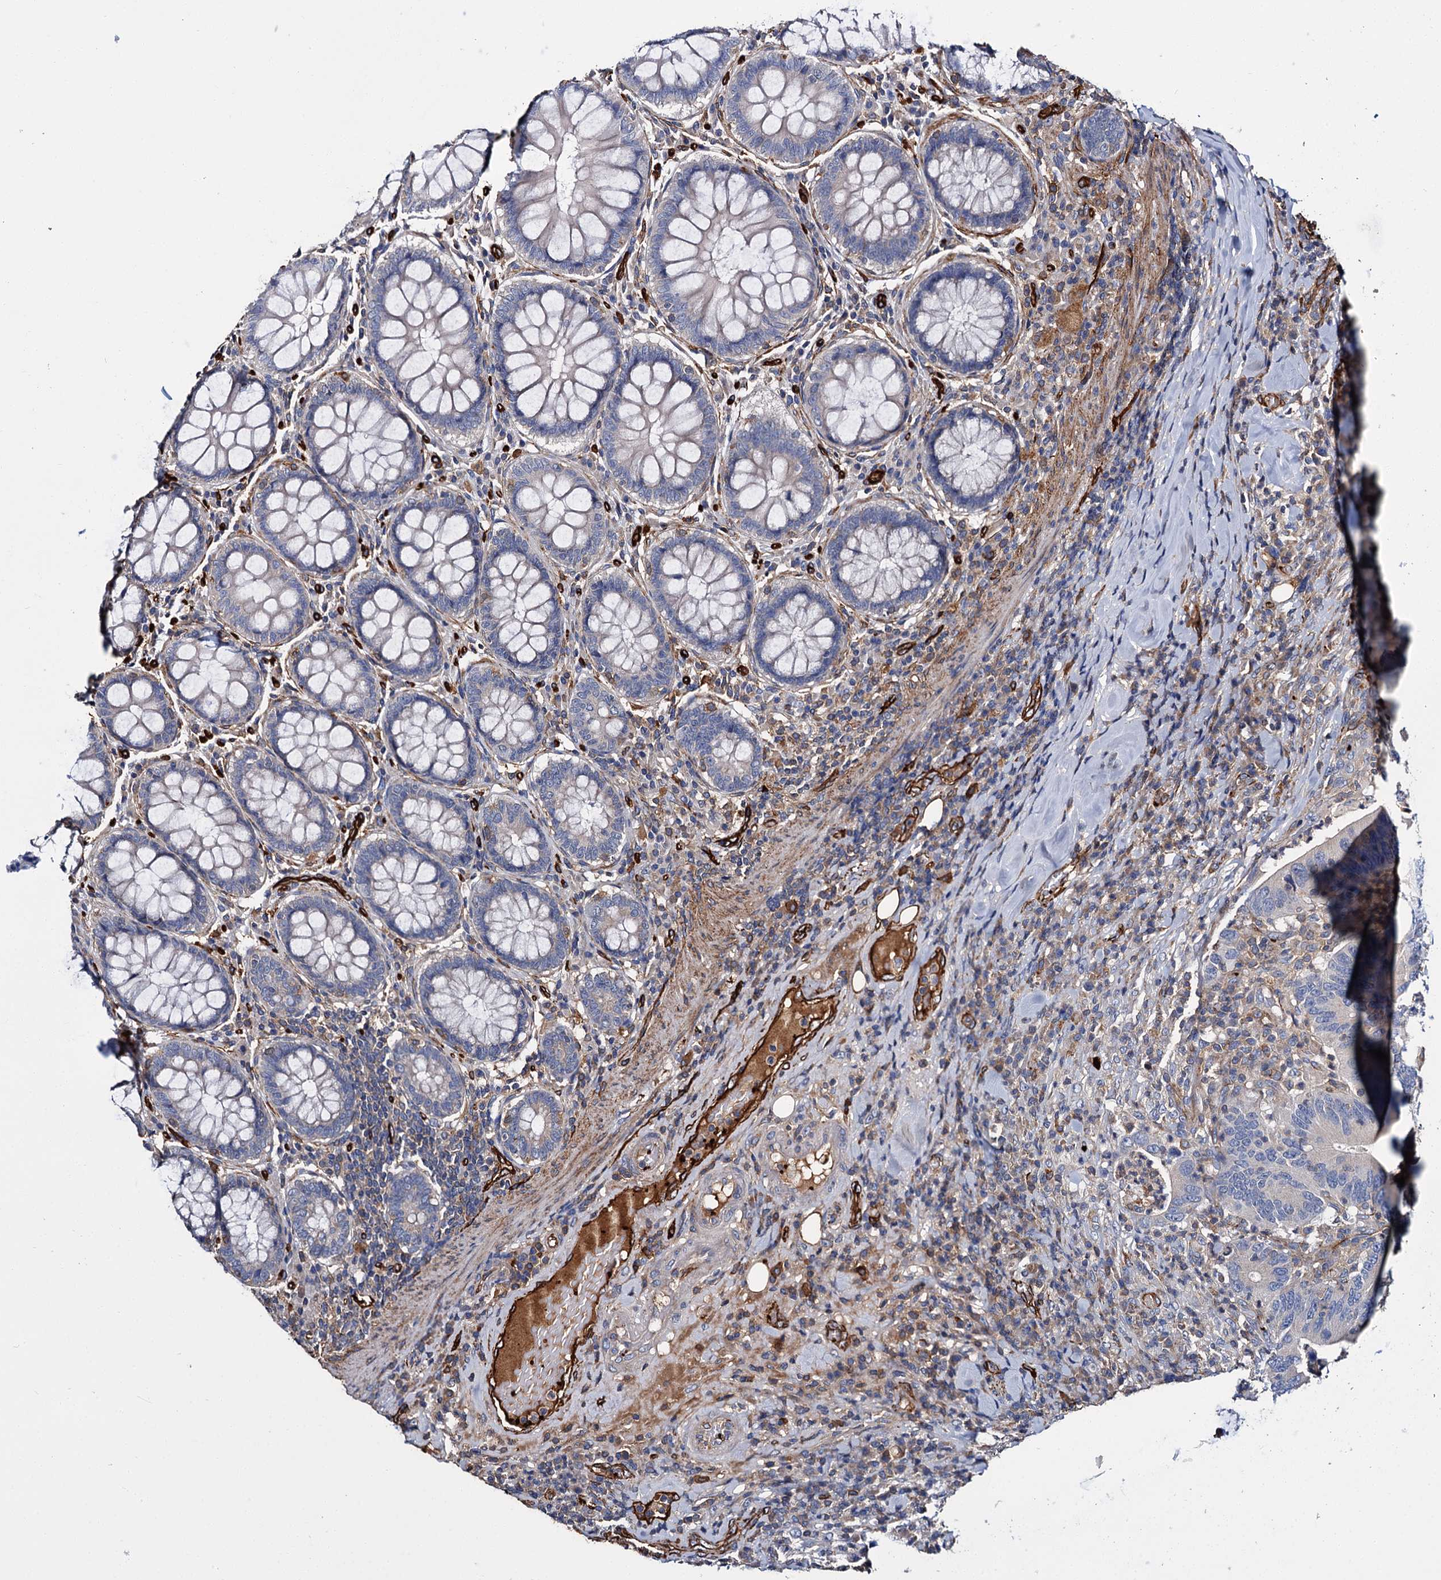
{"staining": {"intensity": "negative", "quantity": "none", "location": "none"}, "tissue": "colorectal cancer", "cell_type": "Tumor cells", "image_type": "cancer", "snomed": [{"axis": "morphology", "description": "Adenocarcinoma, NOS"}, {"axis": "topography", "description": "Colon"}], "caption": "DAB immunohistochemical staining of colorectal cancer (adenocarcinoma) exhibits no significant expression in tumor cells.", "gene": "CACNA1C", "patient": {"sex": "female", "age": 66}}